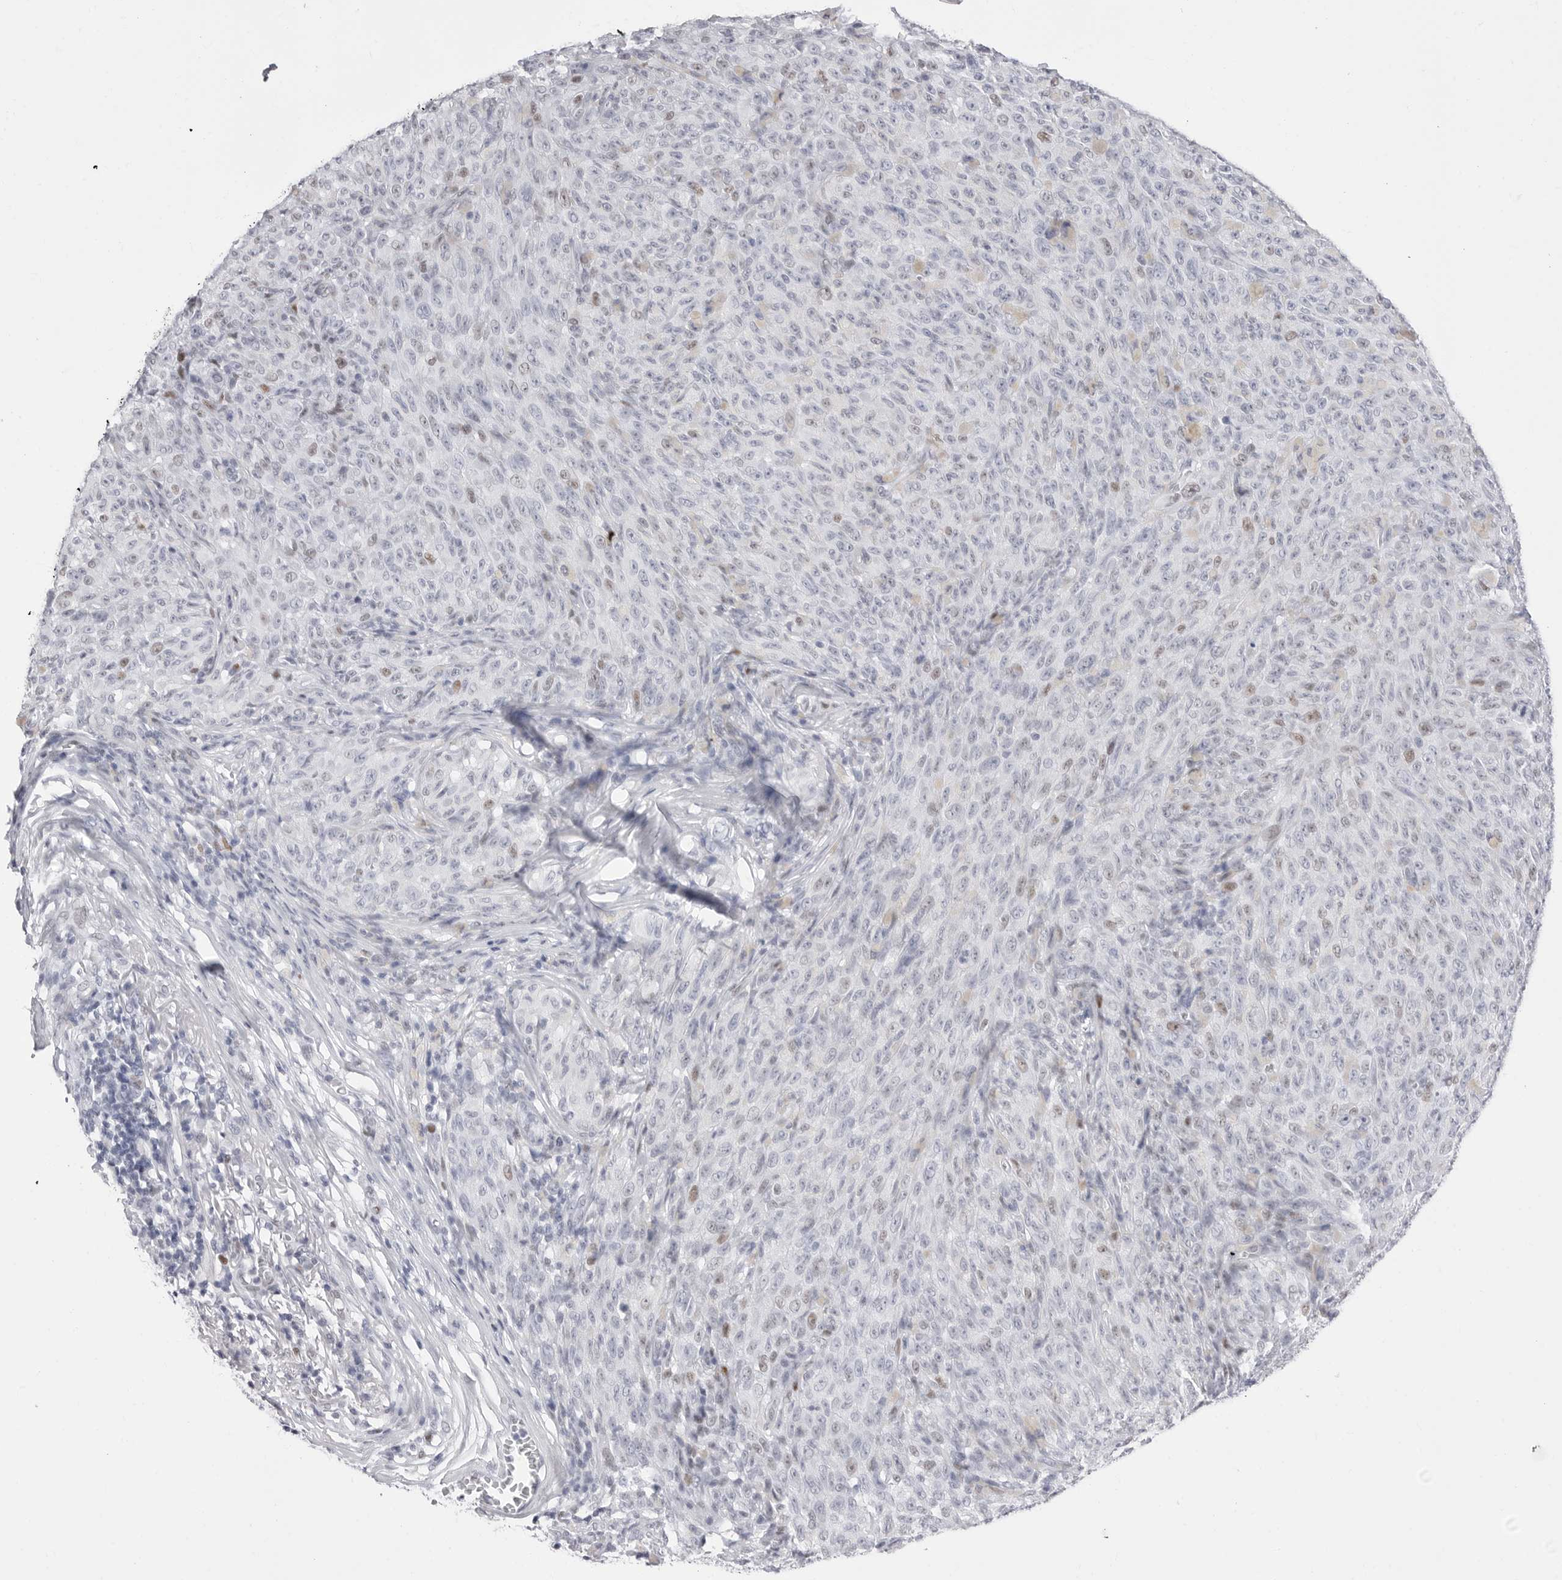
{"staining": {"intensity": "negative", "quantity": "none", "location": "none"}, "tissue": "melanoma", "cell_type": "Tumor cells", "image_type": "cancer", "snomed": [{"axis": "morphology", "description": "Malignant melanoma, NOS"}, {"axis": "topography", "description": "Skin"}], "caption": "DAB immunohistochemical staining of melanoma shows no significant positivity in tumor cells.", "gene": "NASP", "patient": {"sex": "female", "age": 82}}